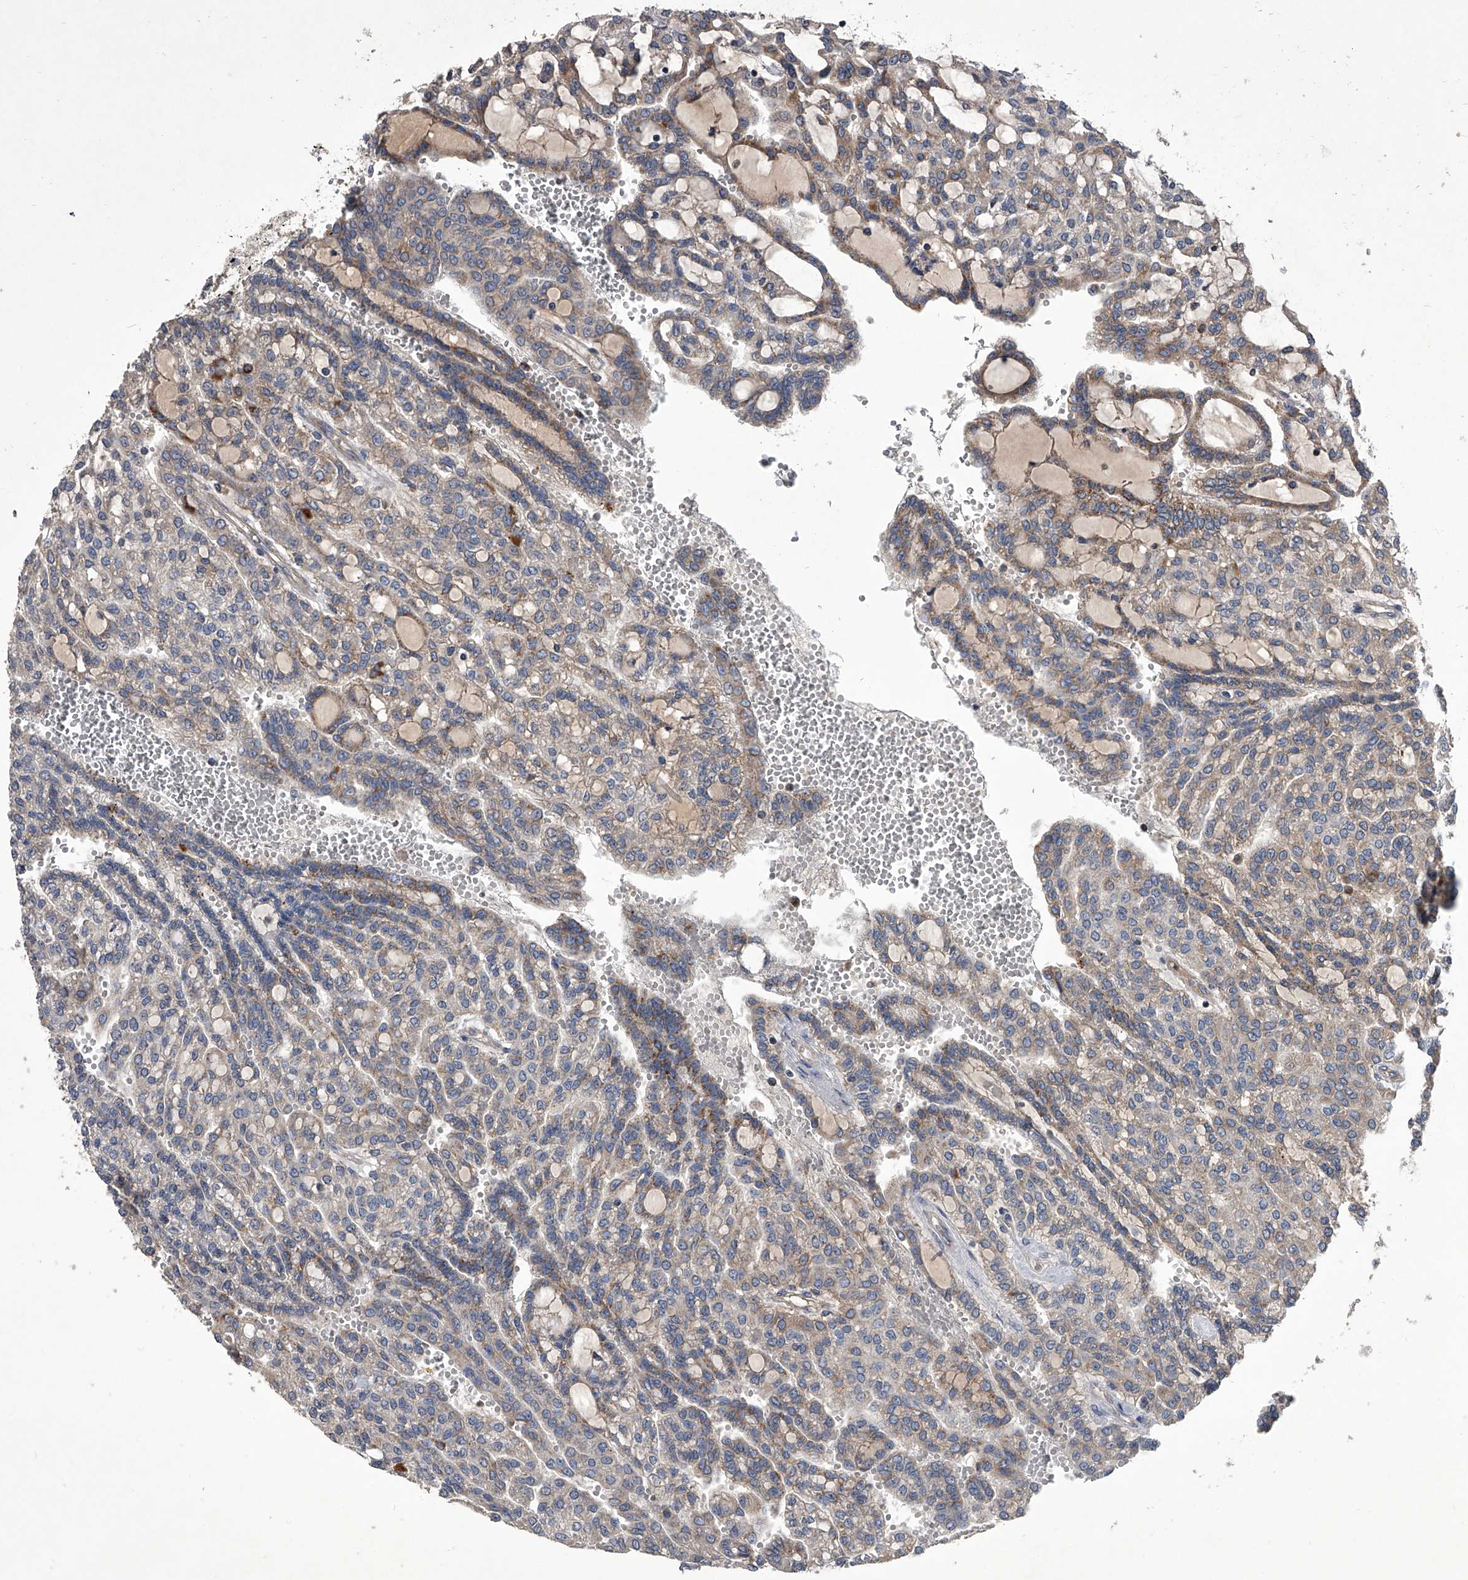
{"staining": {"intensity": "weak", "quantity": ">75%", "location": "cytoplasmic/membranous"}, "tissue": "renal cancer", "cell_type": "Tumor cells", "image_type": "cancer", "snomed": [{"axis": "morphology", "description": "Adenocarcinoma, NOS"}, {"axis": "topography", "description": "Kidney"}], "caption": "Human renal cancer stained for a protein (brown) displays weak cytoplasmic/membranous positive staining in approximately >75% of tumor cells.", "gene": "NRP1", "patient": {"sex": "male", "age": 63}}